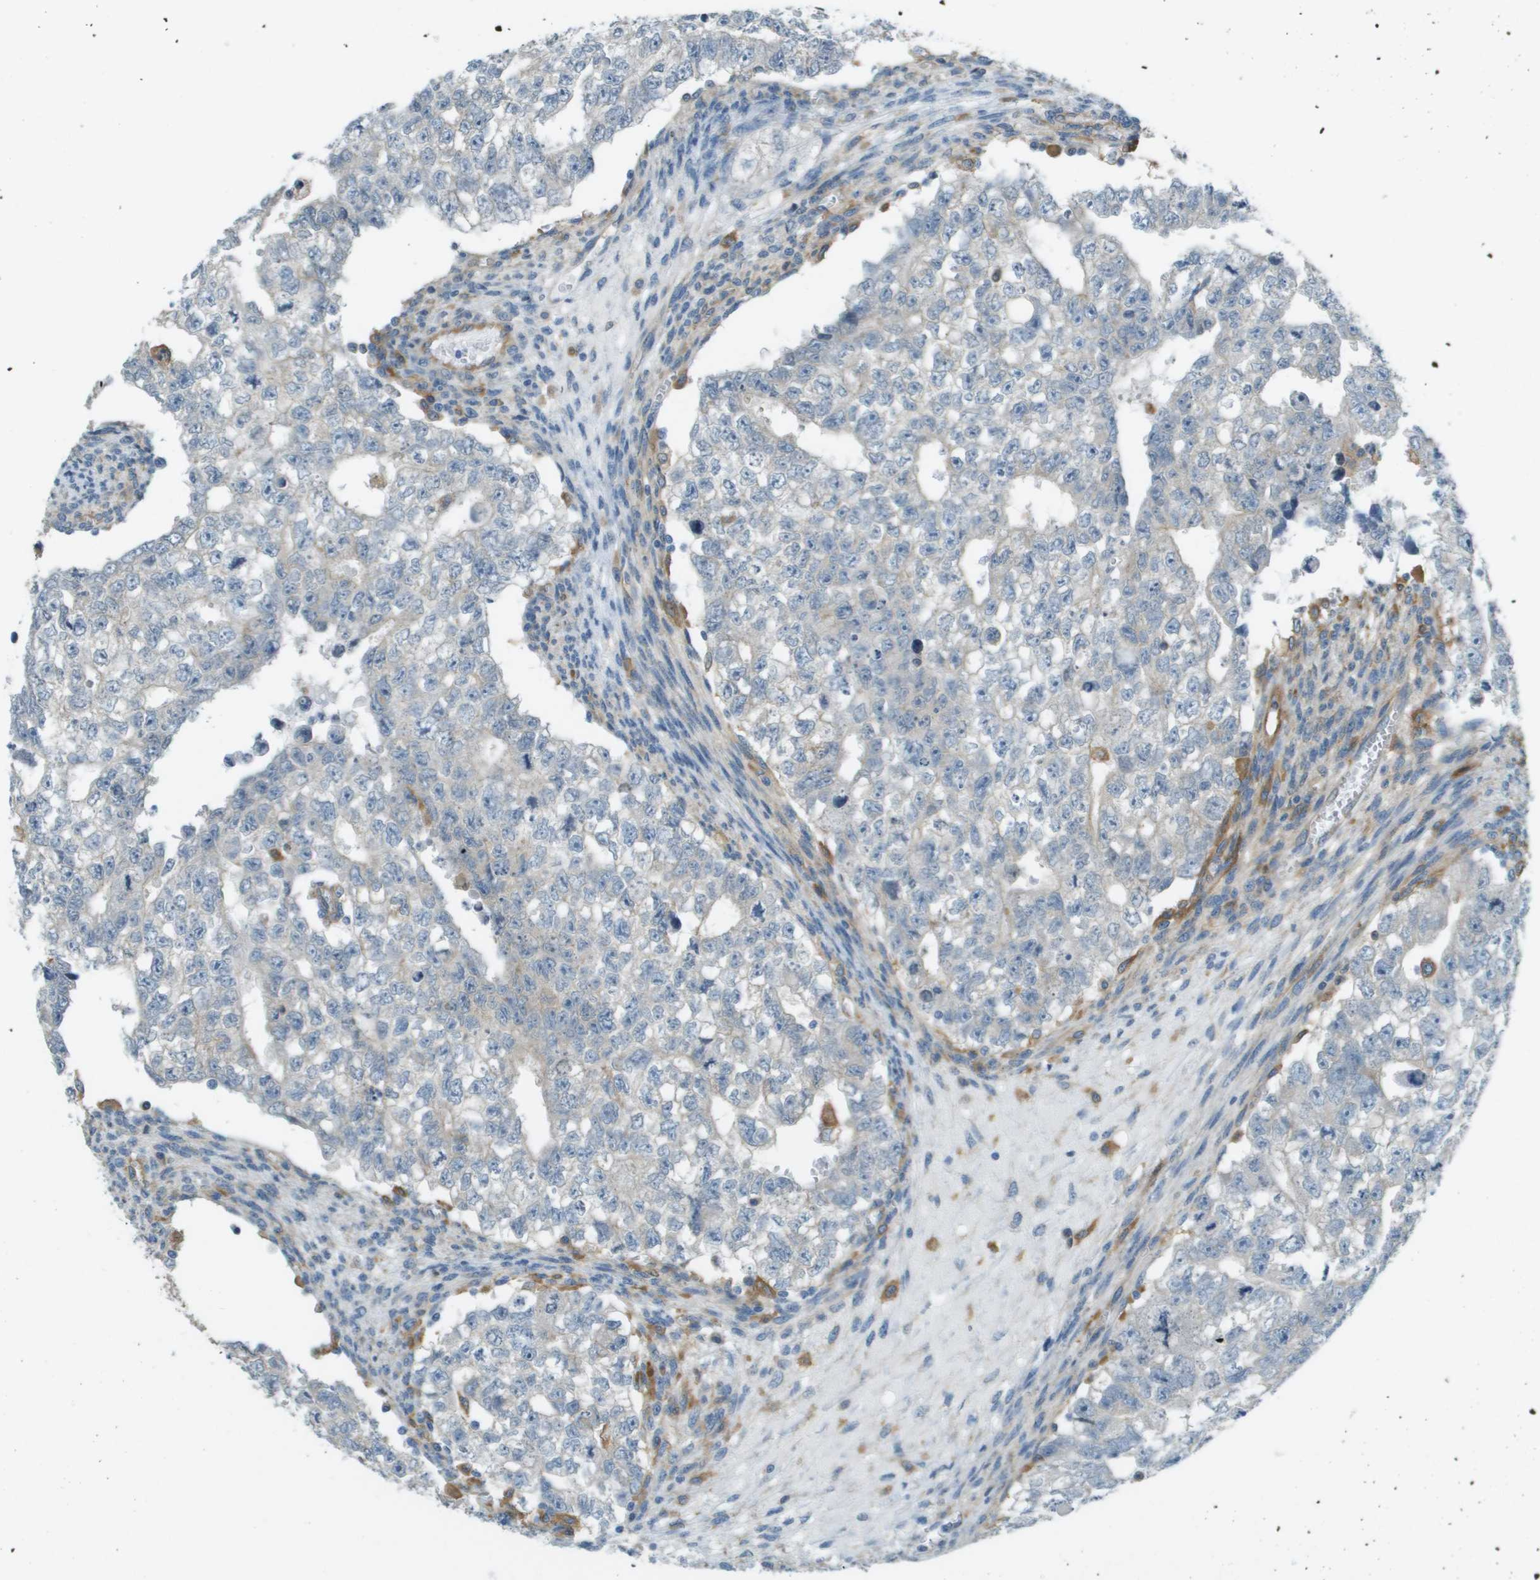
{"staining": {"intensity": "weak", "quantity": "<25%", "location": "cytoplasmic/membranous"}, "tissue": "testis cancer", "cell_type": "Tumor cells", "image_type": "cancer", "snomed": [{"axis": "morphology", "description": "Seminoma, NOS"}, {"axis": "morphology", "description": "Carcinoma, Embryonal, NOS"}, {"axis": "topography", "description": "Testis"}], "caption": "Tumor cells show no significant protein expression in testis embryonal carcinoma.", "gene": "CORO1B", "patient": {"sex": "male", "age": 38}}